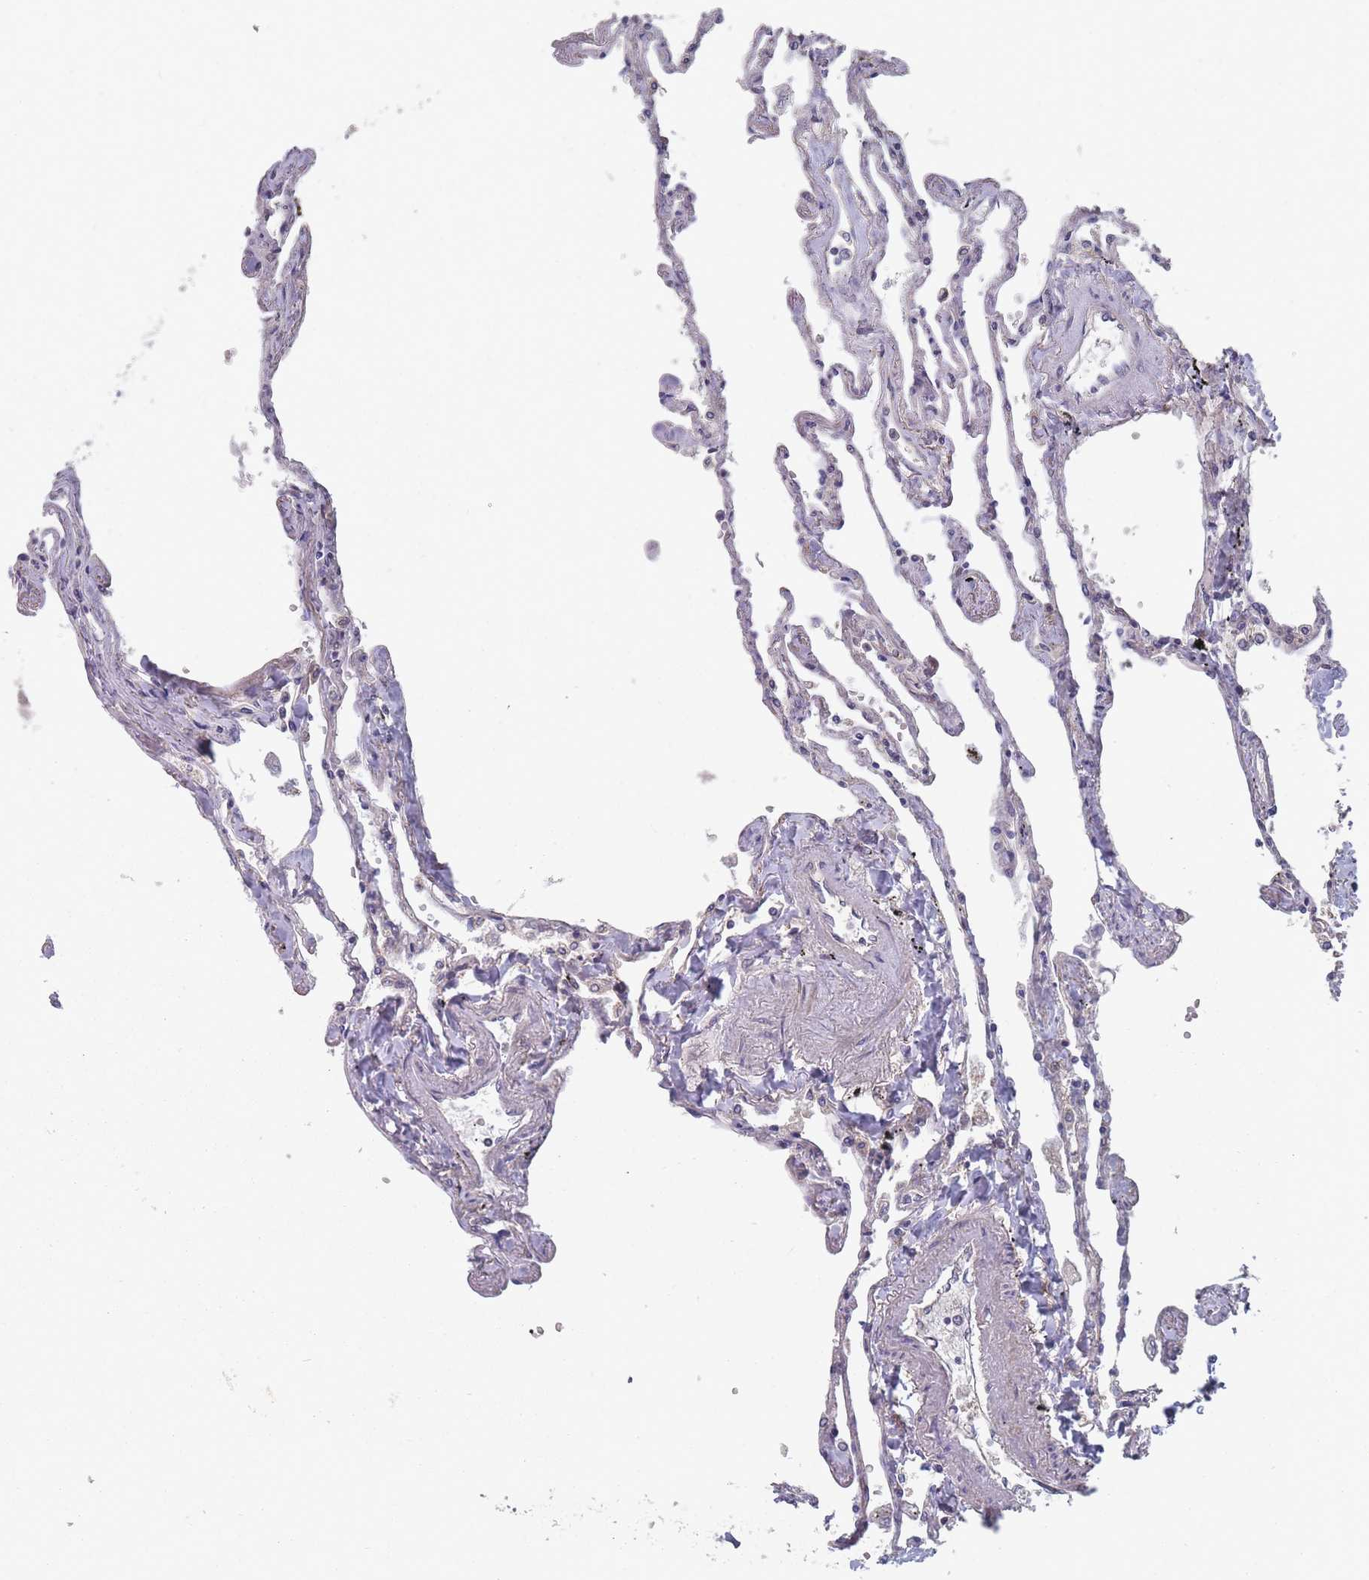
{"staining": {"intensity": "moderate", "quantity": "25%-75%", "location": "nuclear"}, "tissue": "lung", "cell_type": "Alveolar cells", "image_type": "normal", "snomed": [{"axis": "morphology", "description": "Normal tissue, NOS"}, {"axis": "topography", "description": "Lung"}], "caption": "A micrograph showing moderate nuclear staining in approximately 25%-75% of alveolar cells in benign lung, as visualized by brown immunohistochemical staining.", "gene": "CNTRL", "patient": {"sex": "female", "age": 67}}